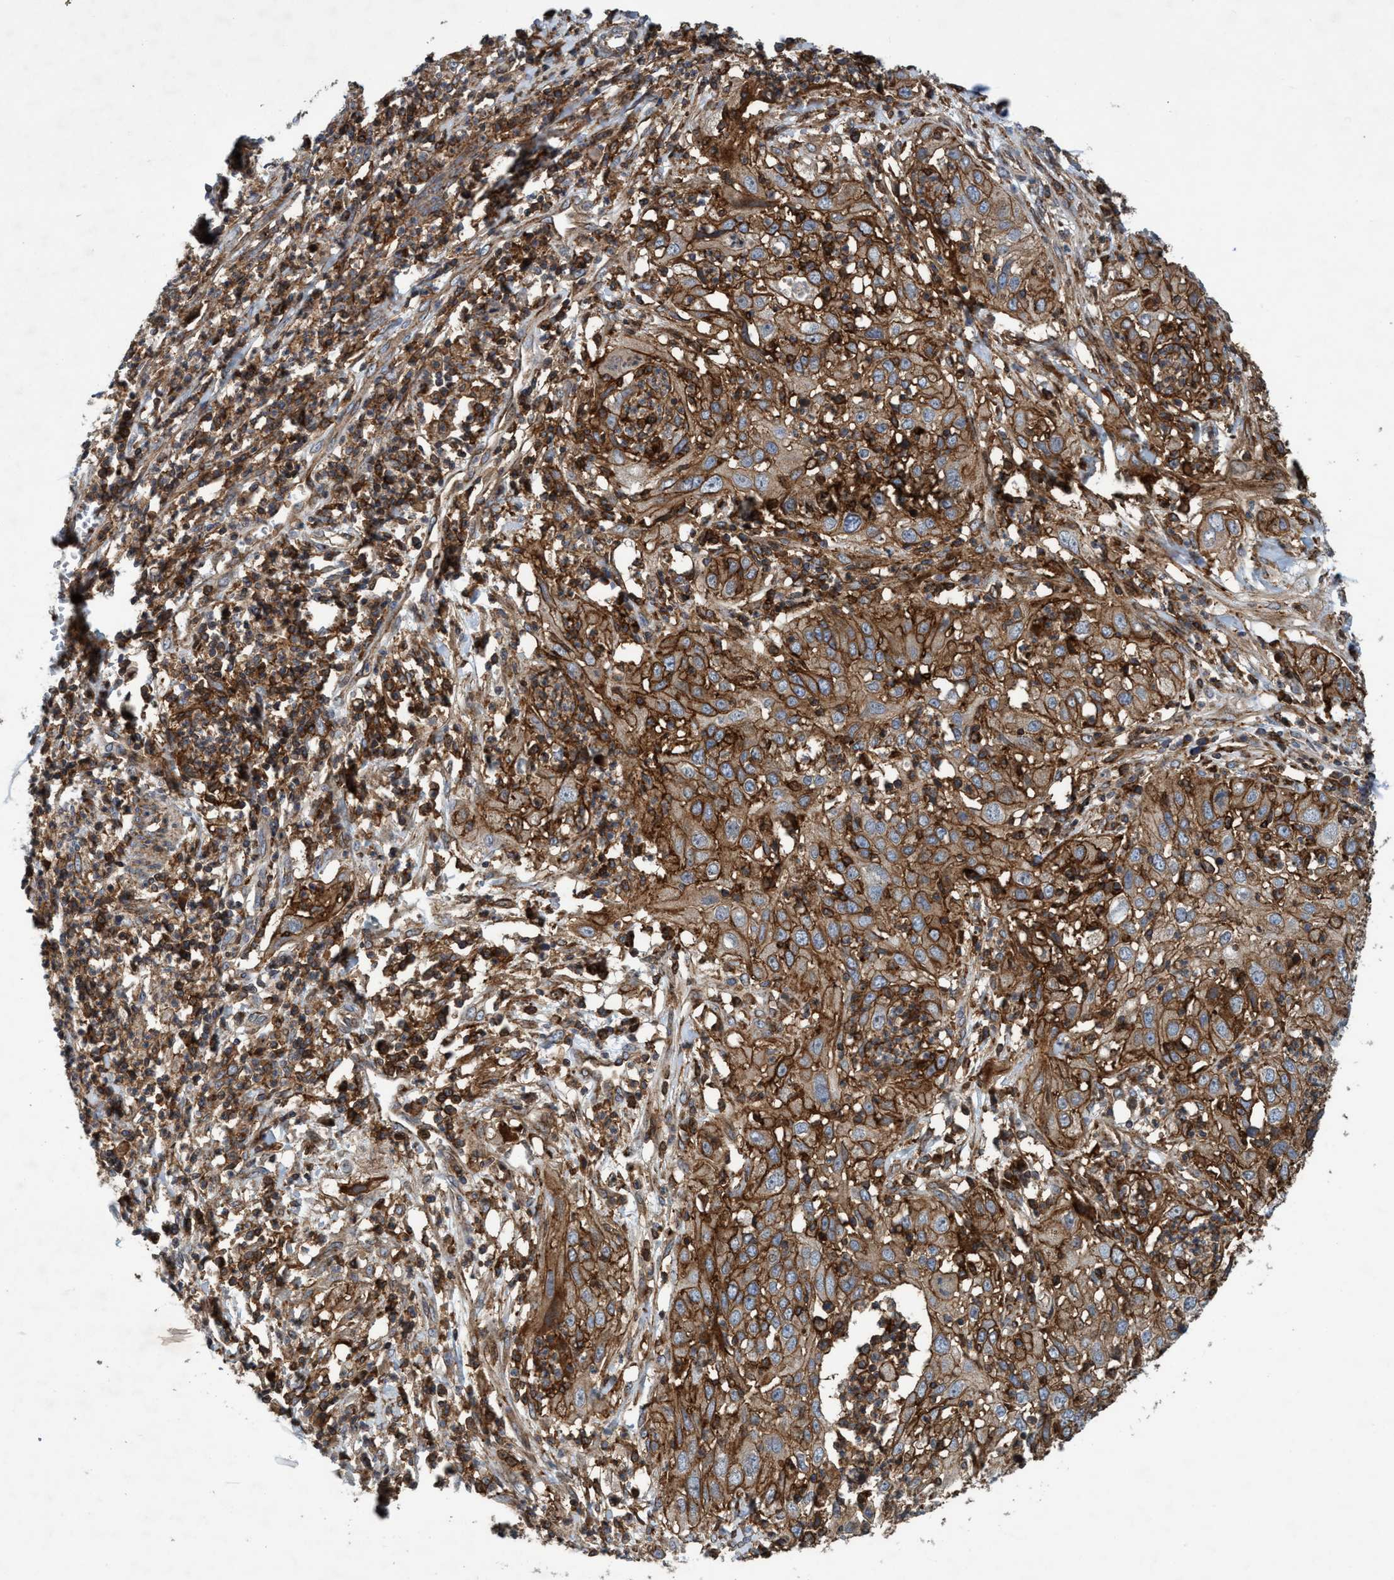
{"staining": {"intensity": "moderate", "quantity": ">75%", "location": "cytoplasmic/membranous"}, "tissue": "cervical cancer", "cell_type": "Tumor cells", "image_type": "cancer", "snomed": [{"axis": "morphology", "description": "Squamous cell carcinoma, NOS"}, {"axis": "topography", "description": "Cervix"}], "caption": "Protein staining of squamous cell carcinoma (cervical) tissue displays moderate cytoplasmic/membranous staining in approximately >75% of tumor cells.", "gene": "SLC16A3", "patient": {"sex": "female", "age": 32}}